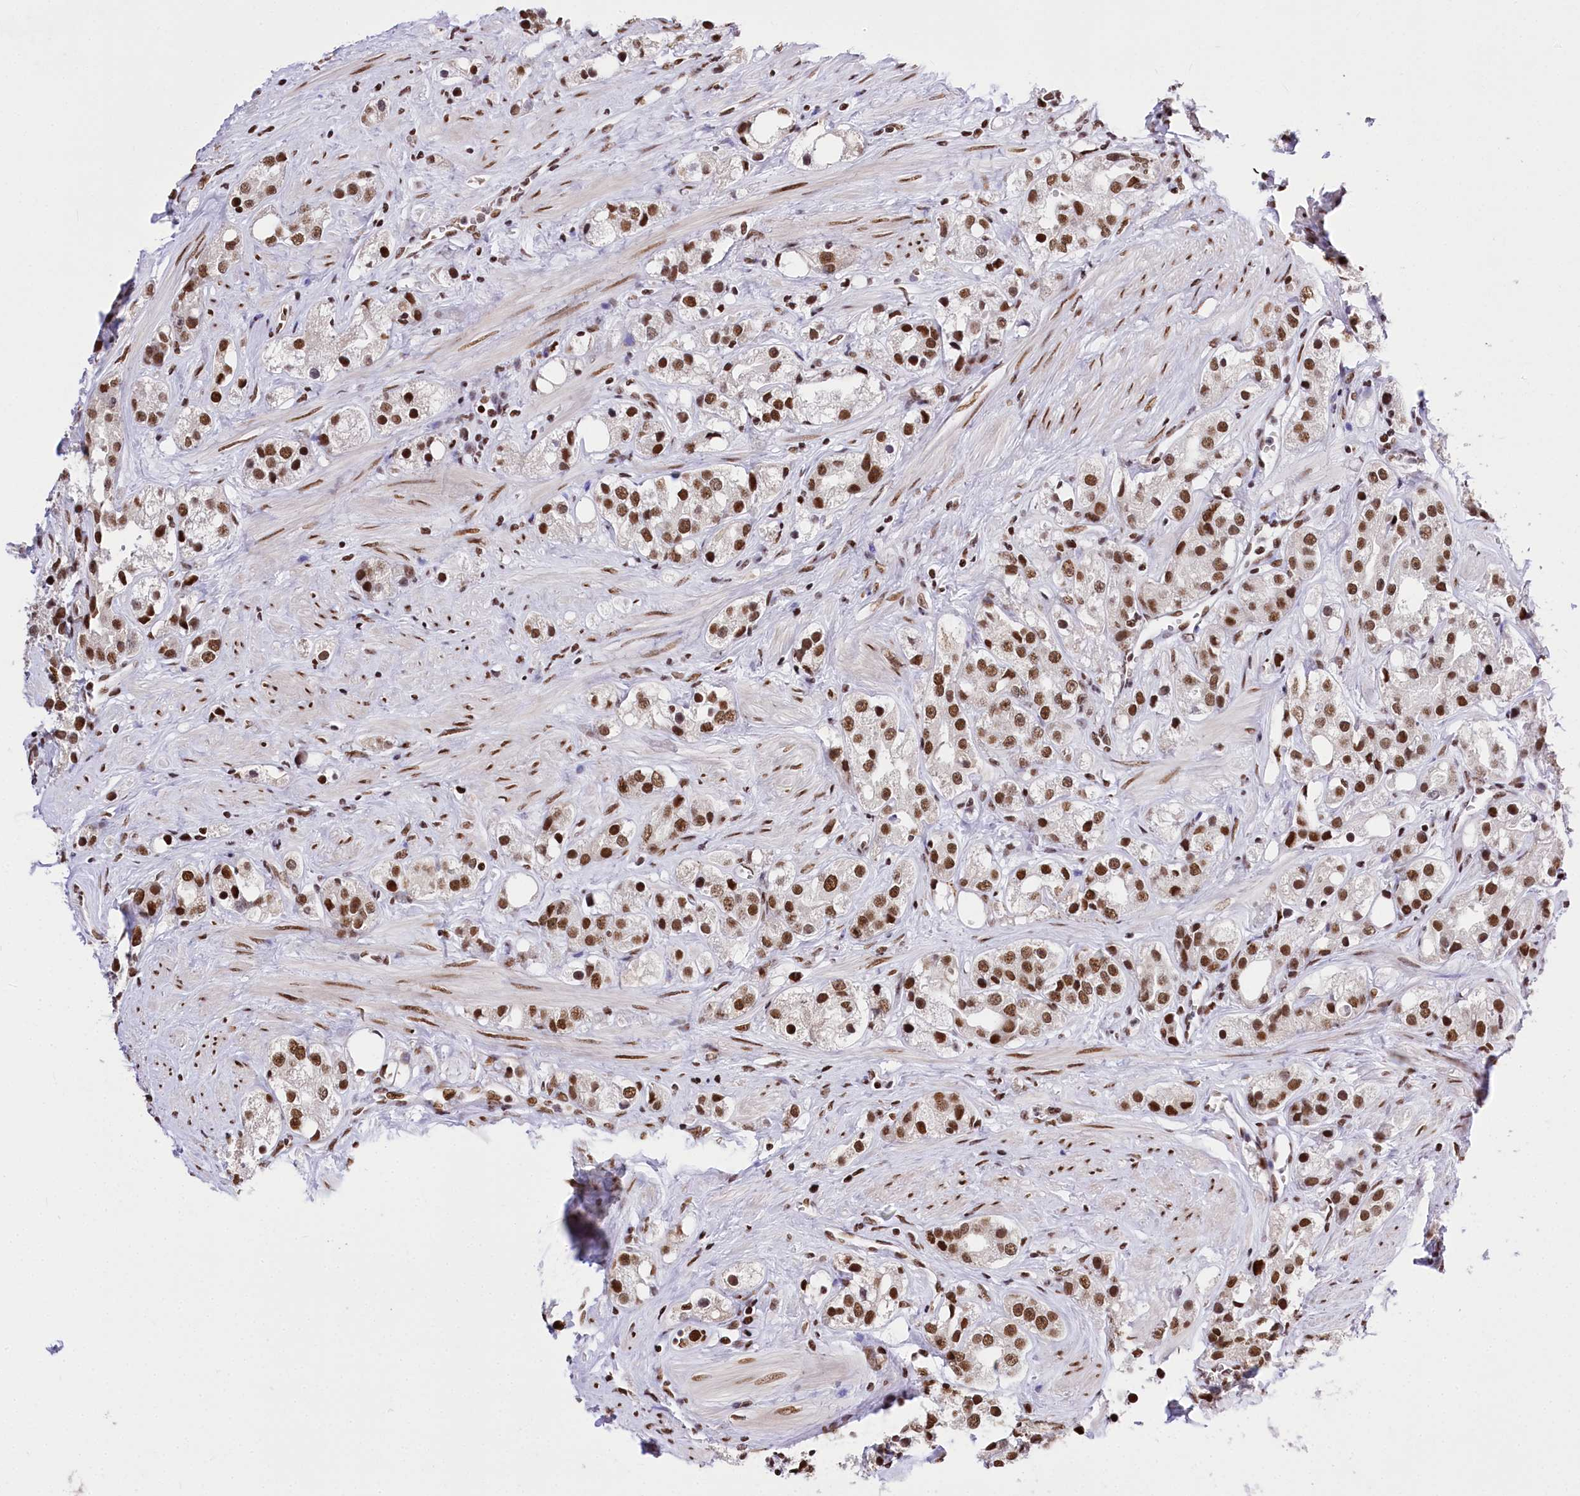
{"staining": {"intensity": "moderate", "quantity": ">75%", "location": "nuclear"}, "tissue": "prostate cancer", "cell_type": "Tumor cells", "image_type": "cancer", "snomed": [{"axis": "morphology", "description": "Adenocarcinoma, NOS"}, {"axis": "topography", "description": "Prostate"}], "caption": "Adenocarcinoma (prostate) was stained to show a protein in brown. There is medium levels of moderate nuclear positivity in approximately >75% of tumor cells.", "gene": "POU4F3", "patient": {"sex": "male", "age": 79}}